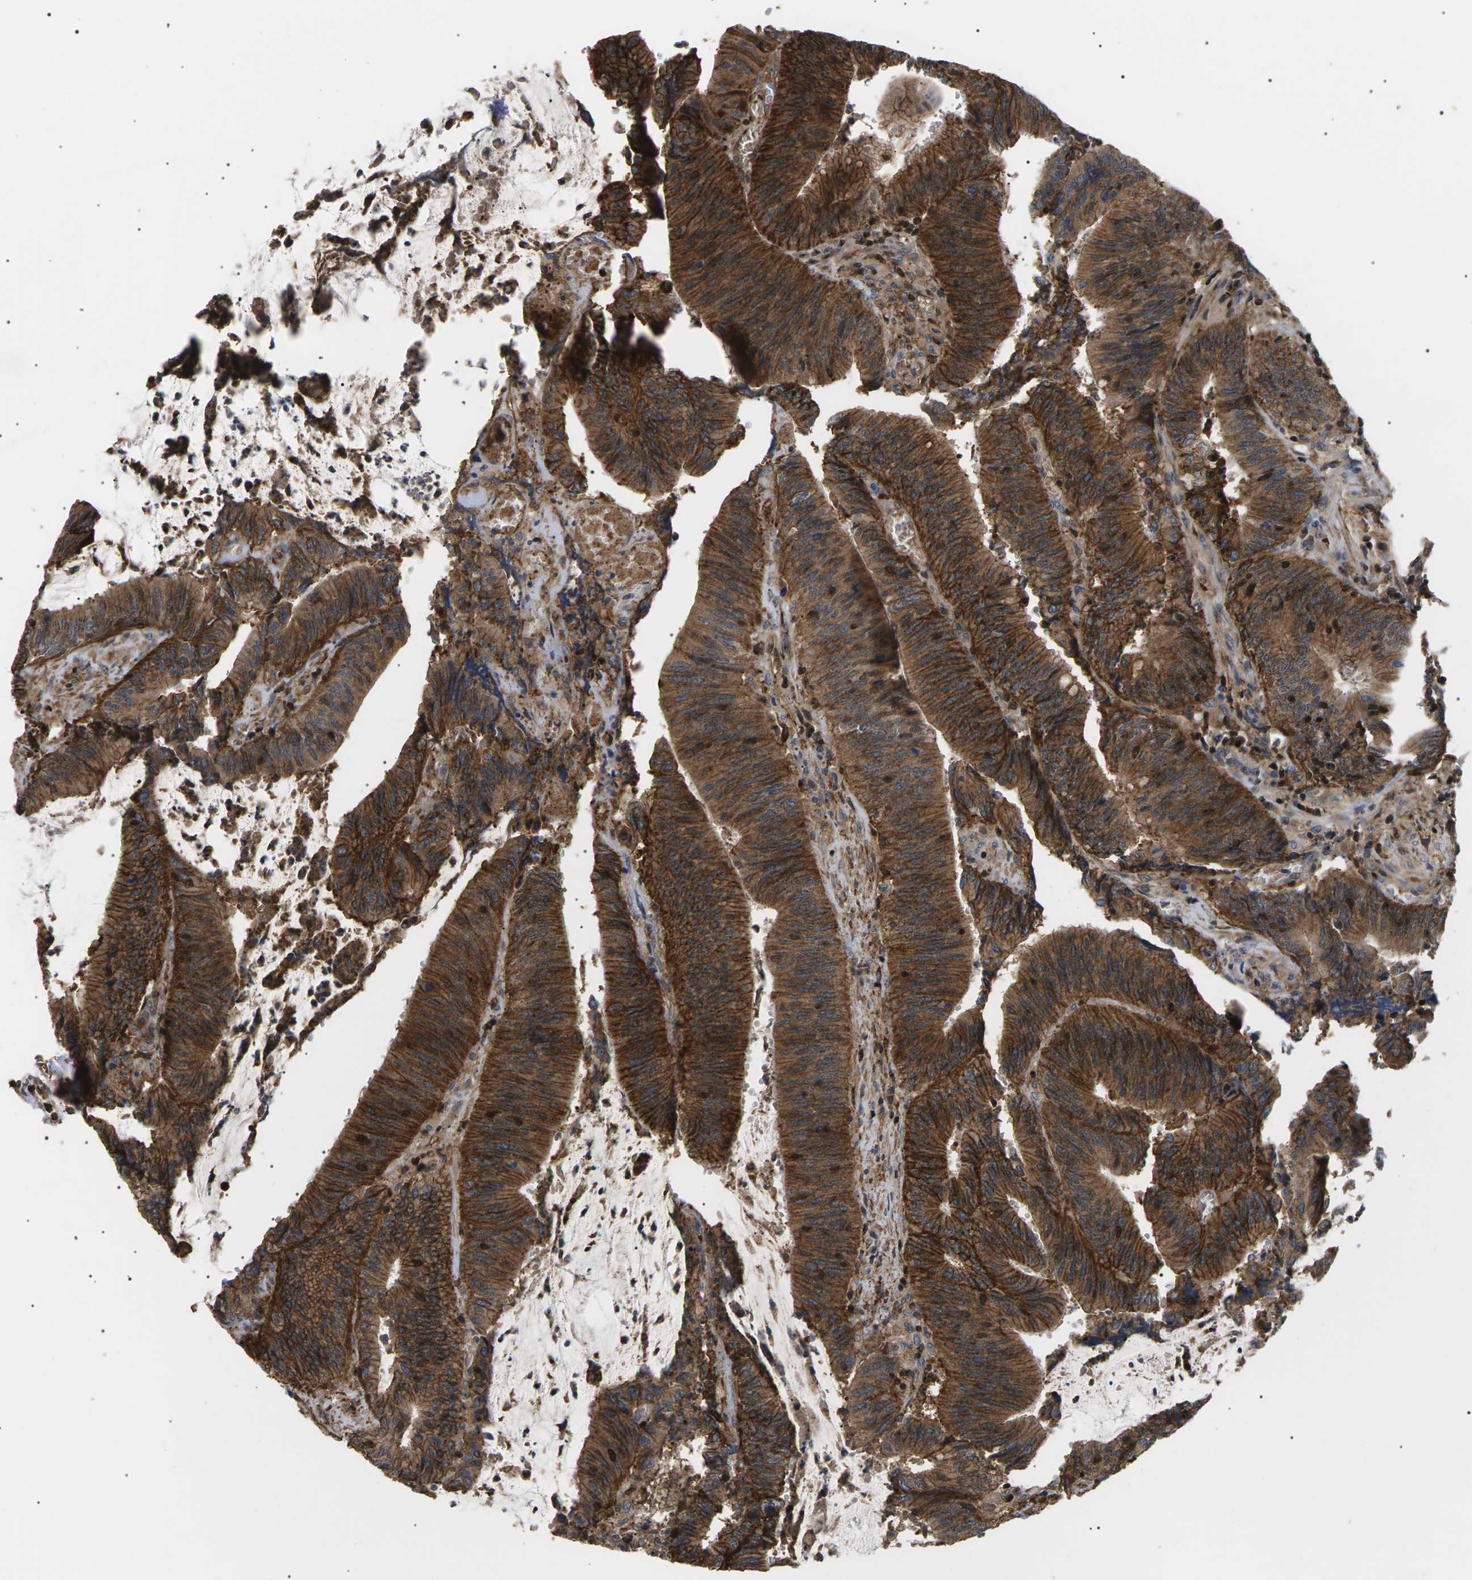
{"staining": {"intensity": "strong", "quantity": ">75%", "location": "cytoplasmic/membranous"}, "tissue": "colorectal cancer", "cell_type": "Tumor cells", "image_type": "cancer", "snomed": [{"axis": "morphology", "description": "Normal tissue, NOS"}, {"axis": "morphology", "description": "Adenocarcinoma, NOS"}, {"axis": "topography", "description": "Rectum"}], "caption": "IHC (DAB) staining of colorectal cancer (adenocarcinoma) demonstrates strong cytoplasmic/membranous protein staining in about >75% of tumor cells. (brown staining indicates protein expression, while blue staining denotes nuclei).", "gene": "TMTC4", "patient": {"sex": "female", "age": 66}}